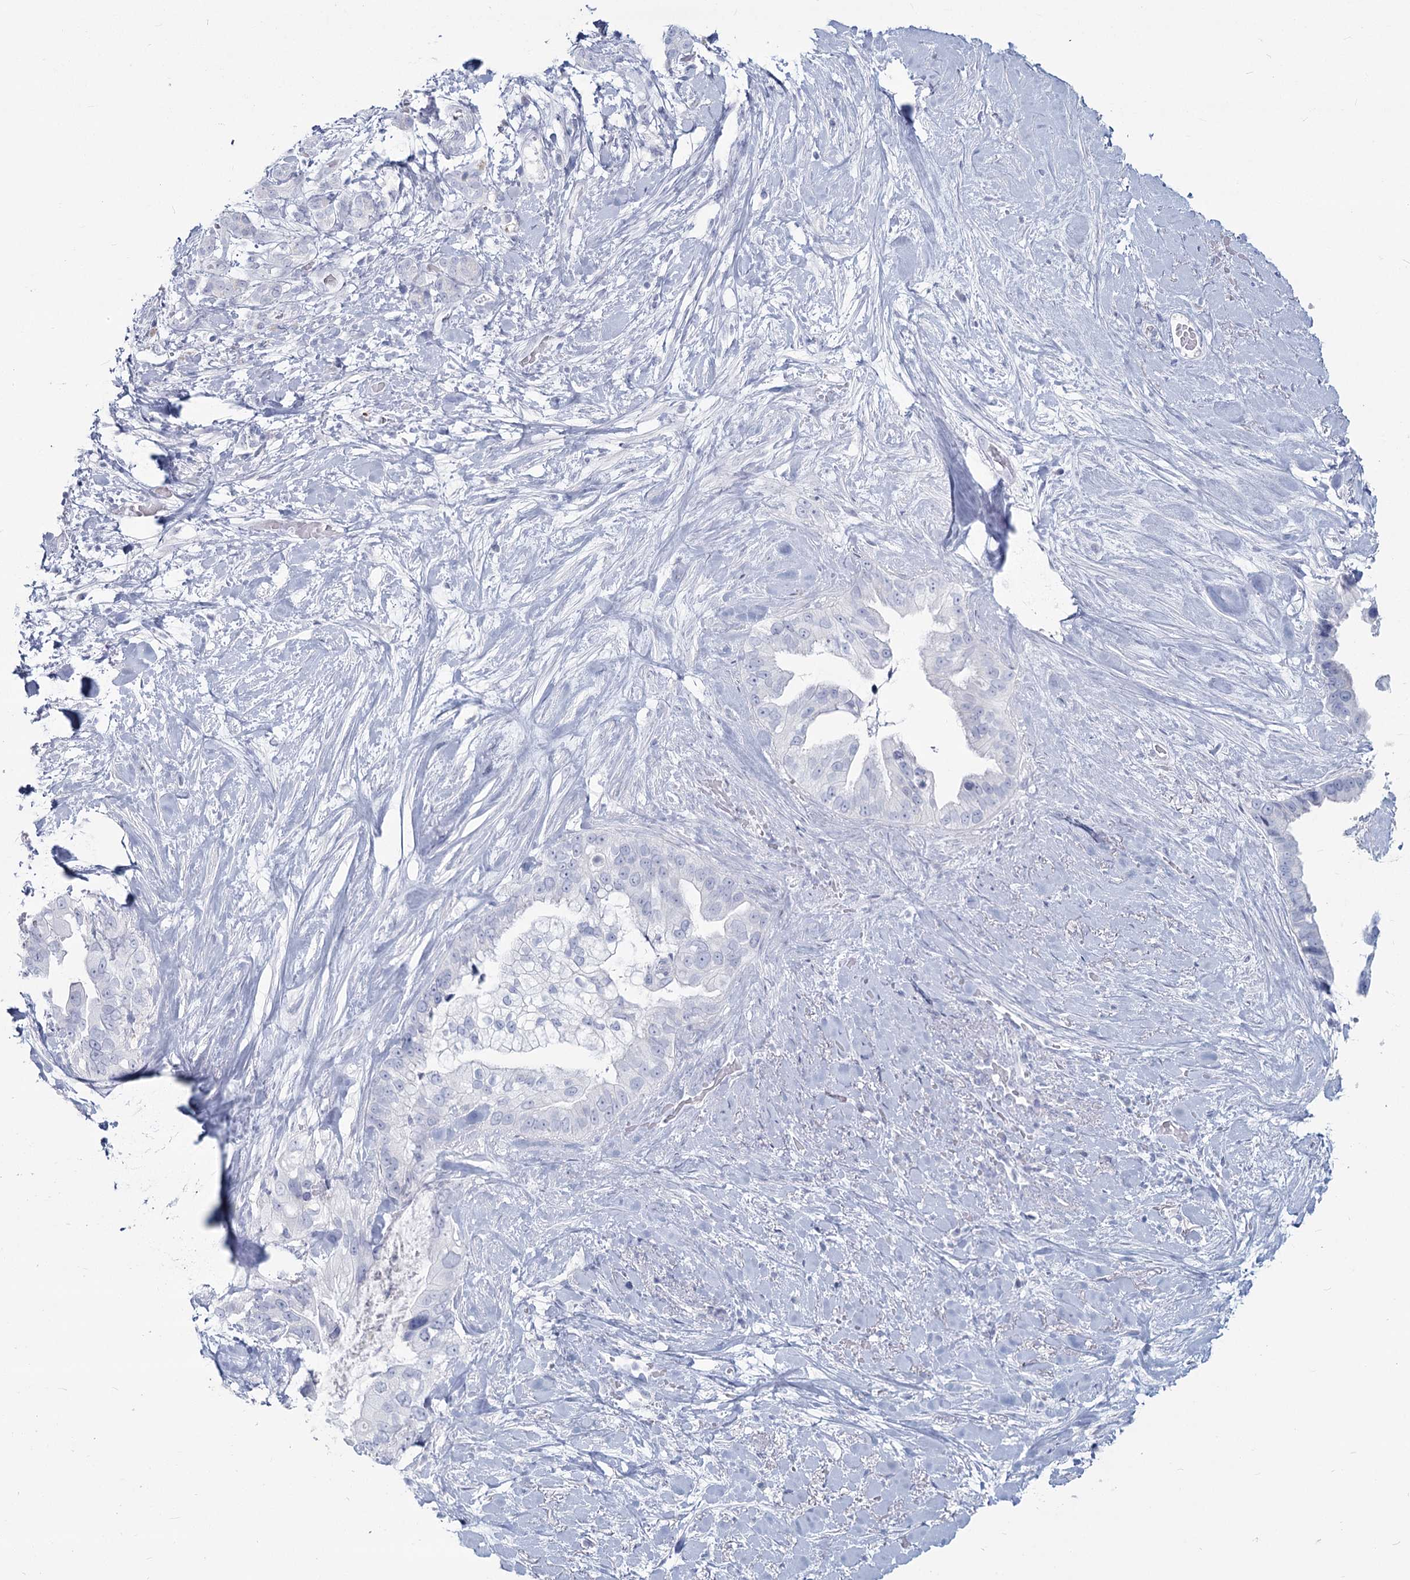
{"staining": {"intensity": "negative", "quantity": "none", "location": "none"}, "tissue": "pancreatic cancer", "cell_type": "Tumor cells", "image_type": "cancer", "snomed": [{"axis": "morphology", "description": "Inflammation, NOS"}, {"axis": "morphology", "description": "Adenocarcinoma, NOS"}, {"axis": "topography", "description": "Pancreas"}], "caption": "The photomicrograph reveals no staining of tumor cells in adenocarcinoma (pancreatic).", "gene": "SLC6A19", "patient": {"sex": "female", "age": 56}}